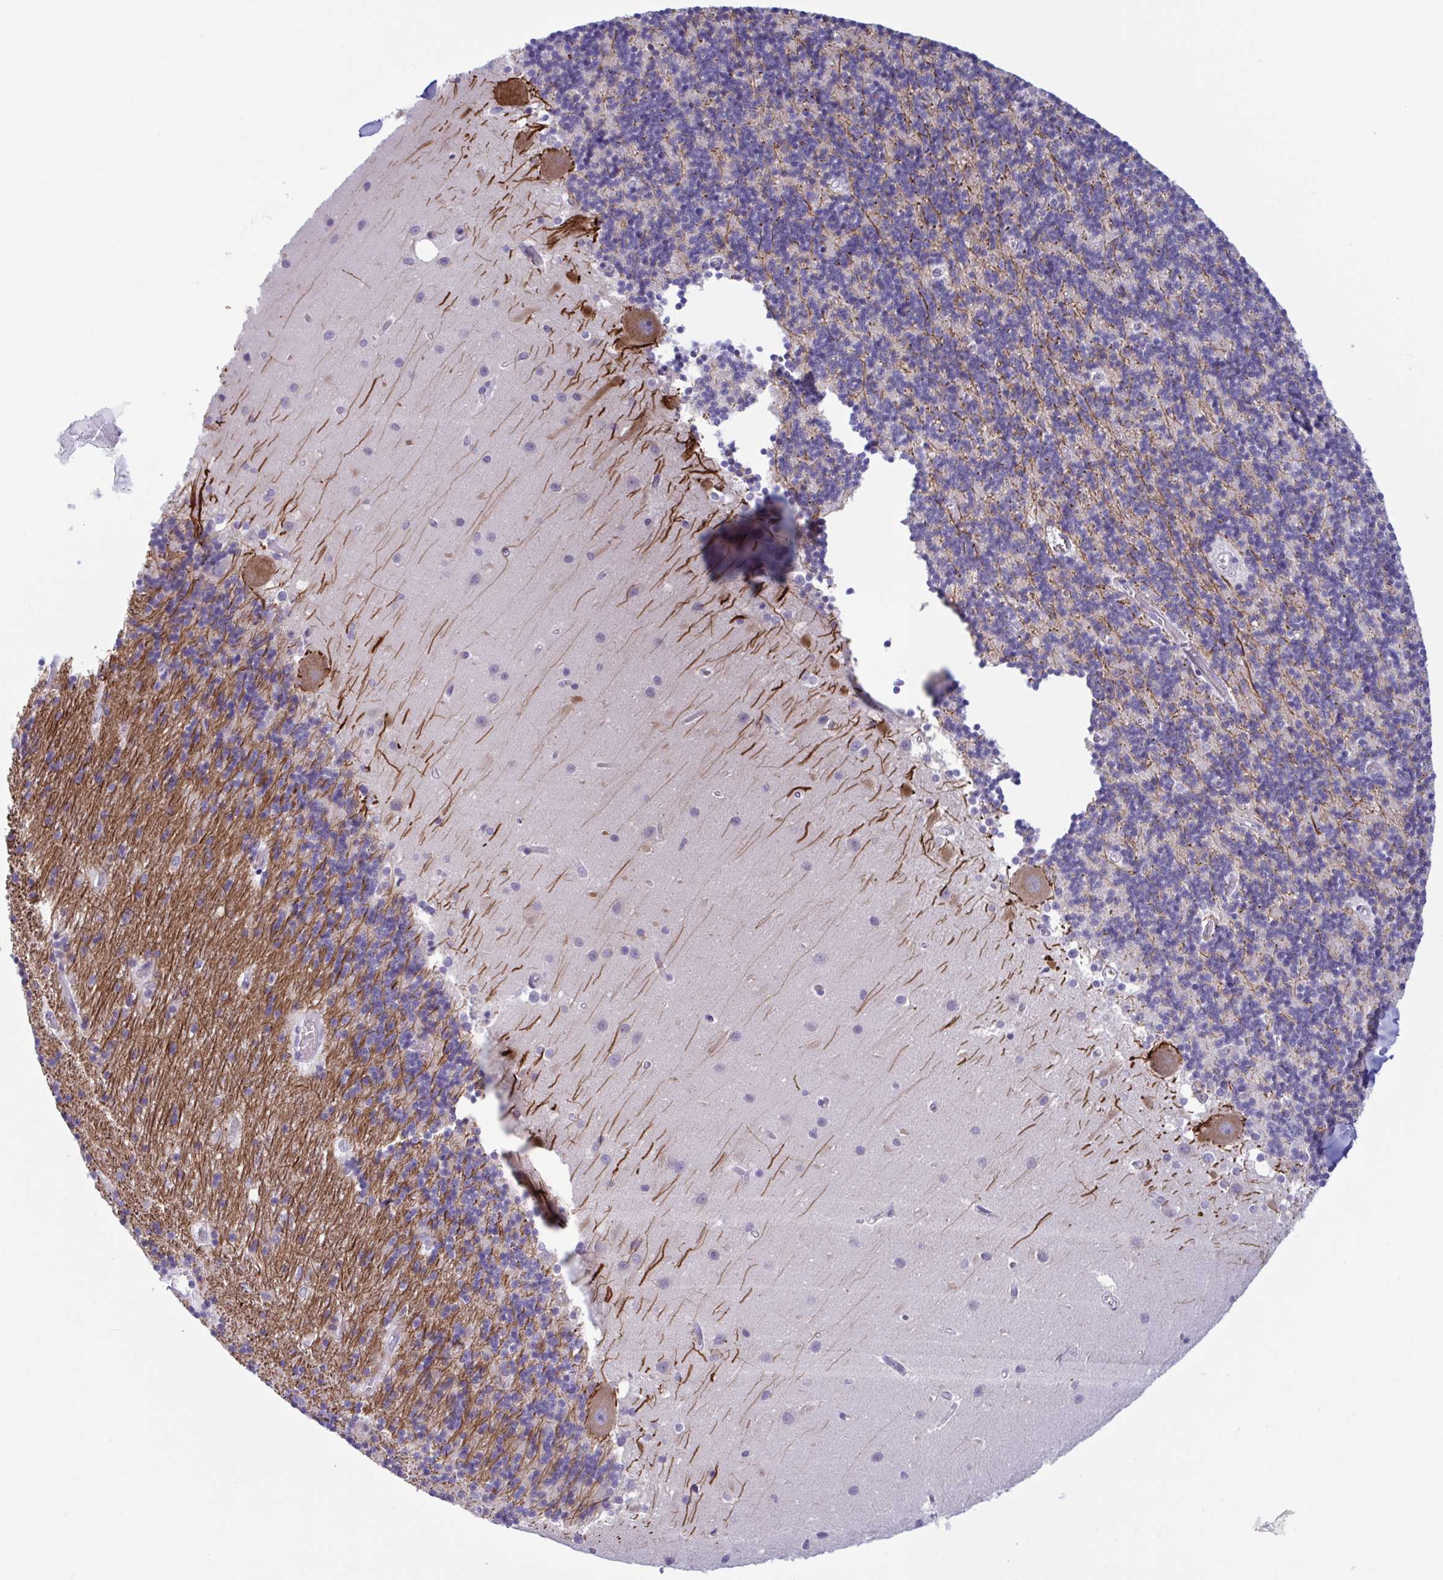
{"staining": {"intensity": "negative", "quantity": "none", "location": "none"}, "tissue": "cerebellum", "cell_type": "Cells in granular layer", "image_type": "normal", "snomed": [{"axis": "morphology", "description": "Normal tissue, NOS"}, {"axis": "topography", "description": "Cerebellum"}], "caption": "An image of cerebellum stained for a protein shows no brown staining in cells in granular layer. (DAB IHC, high magnification).", "gene": "NAA30", "patient": {"sex": "male", "age": 54}}